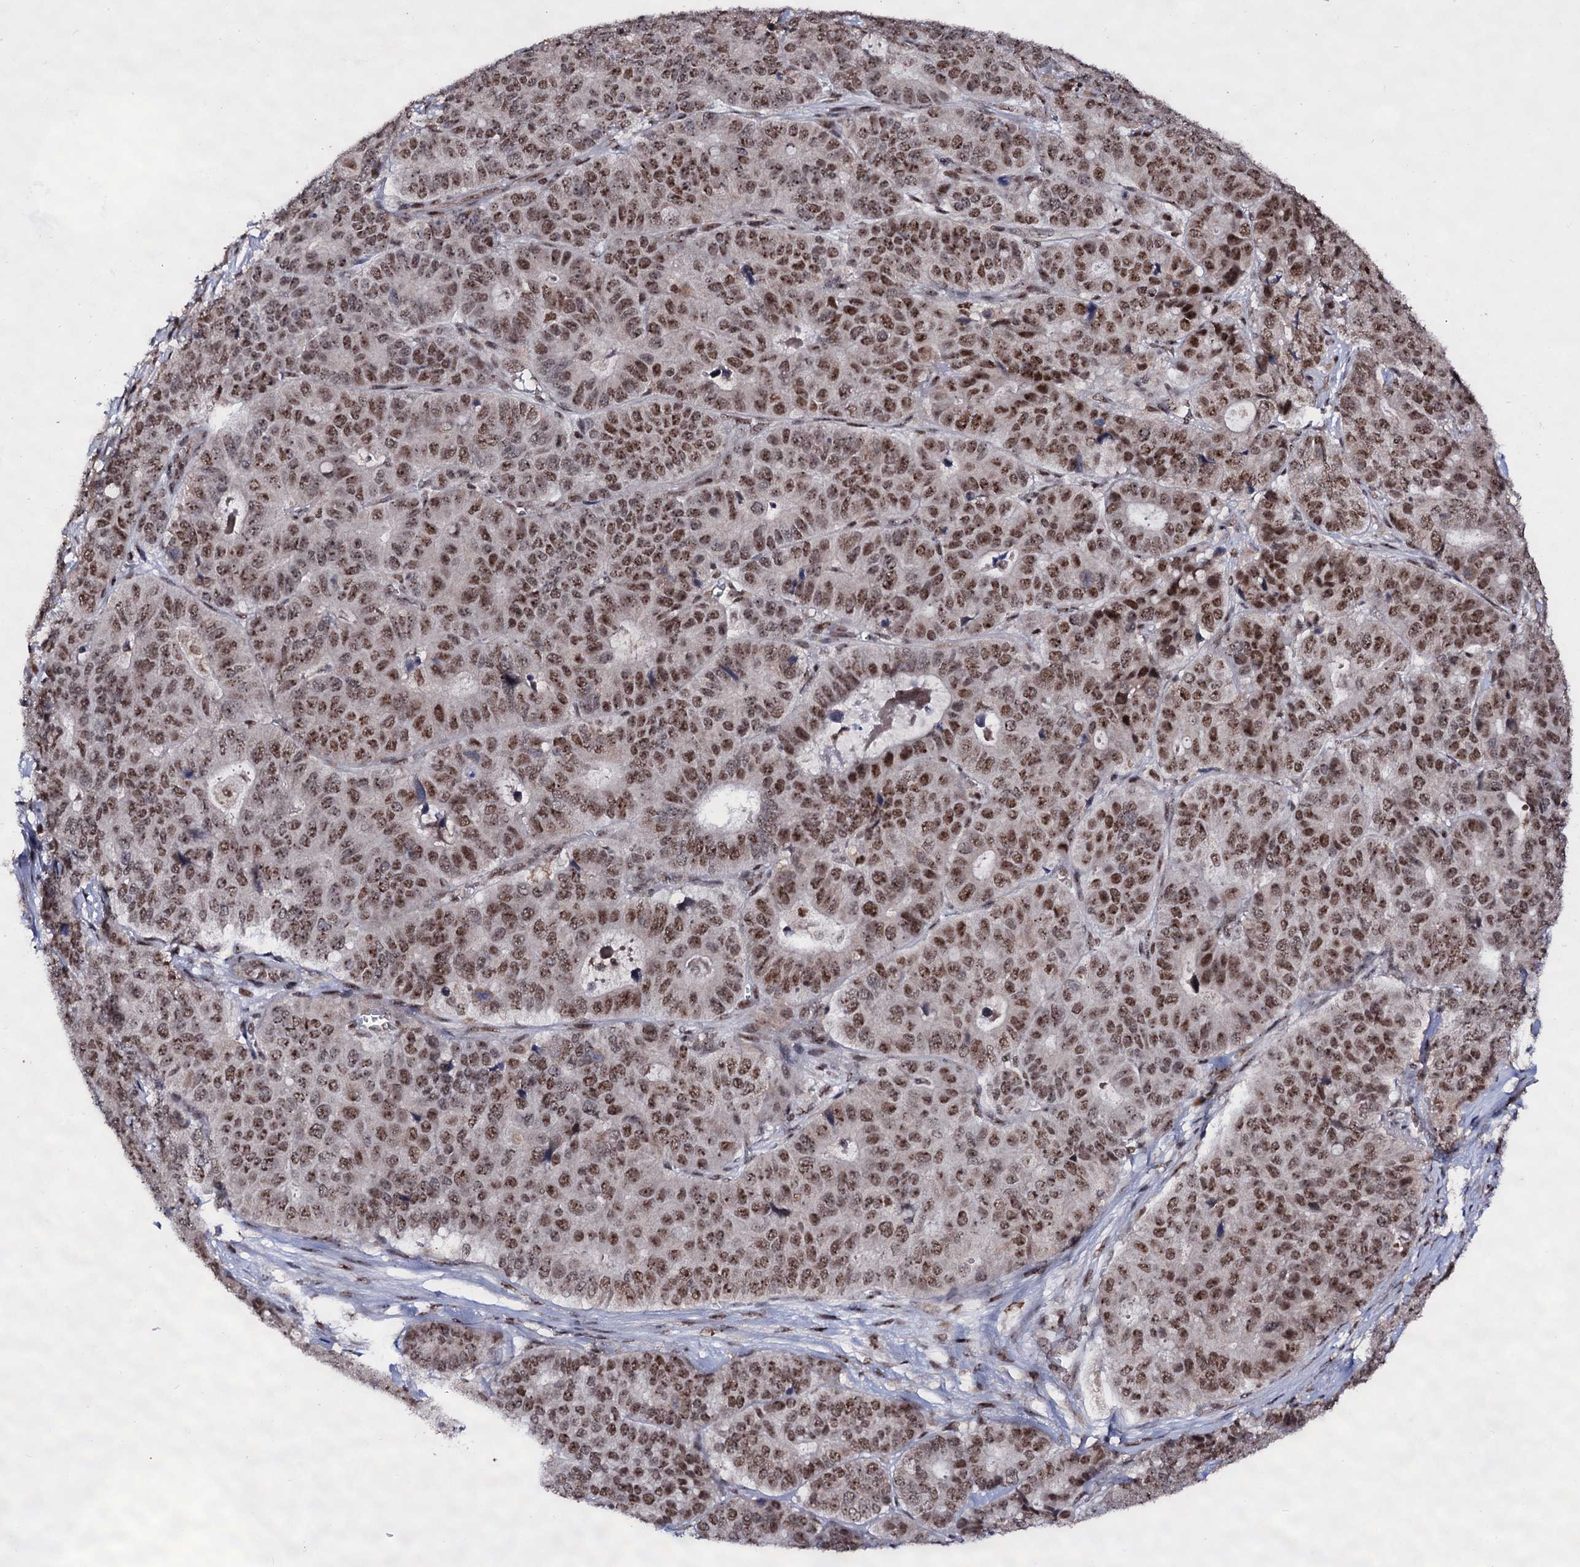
{"staining": {"intensity": "moderate", "quantity": ">75%", "location": "nuclear"}, "tissue": "pancreatic cancer", "cell_type": "Tumor cells", "image_type": "cancer", "snomed": [{"axis": "morphology", "description": "Adenocarcinoma, NOS"}, {"axis": "topography", "description": "Pancreas"}], "caption": "Tumor cells demonstrate moderate nuclear positivity in approximately >75% of cells in pancreatic cancer (adenocarcinoma). Nuclei are stained in blue.", "gene": "EXOSC10", "patient": {"sex": "male", "age": 50}}